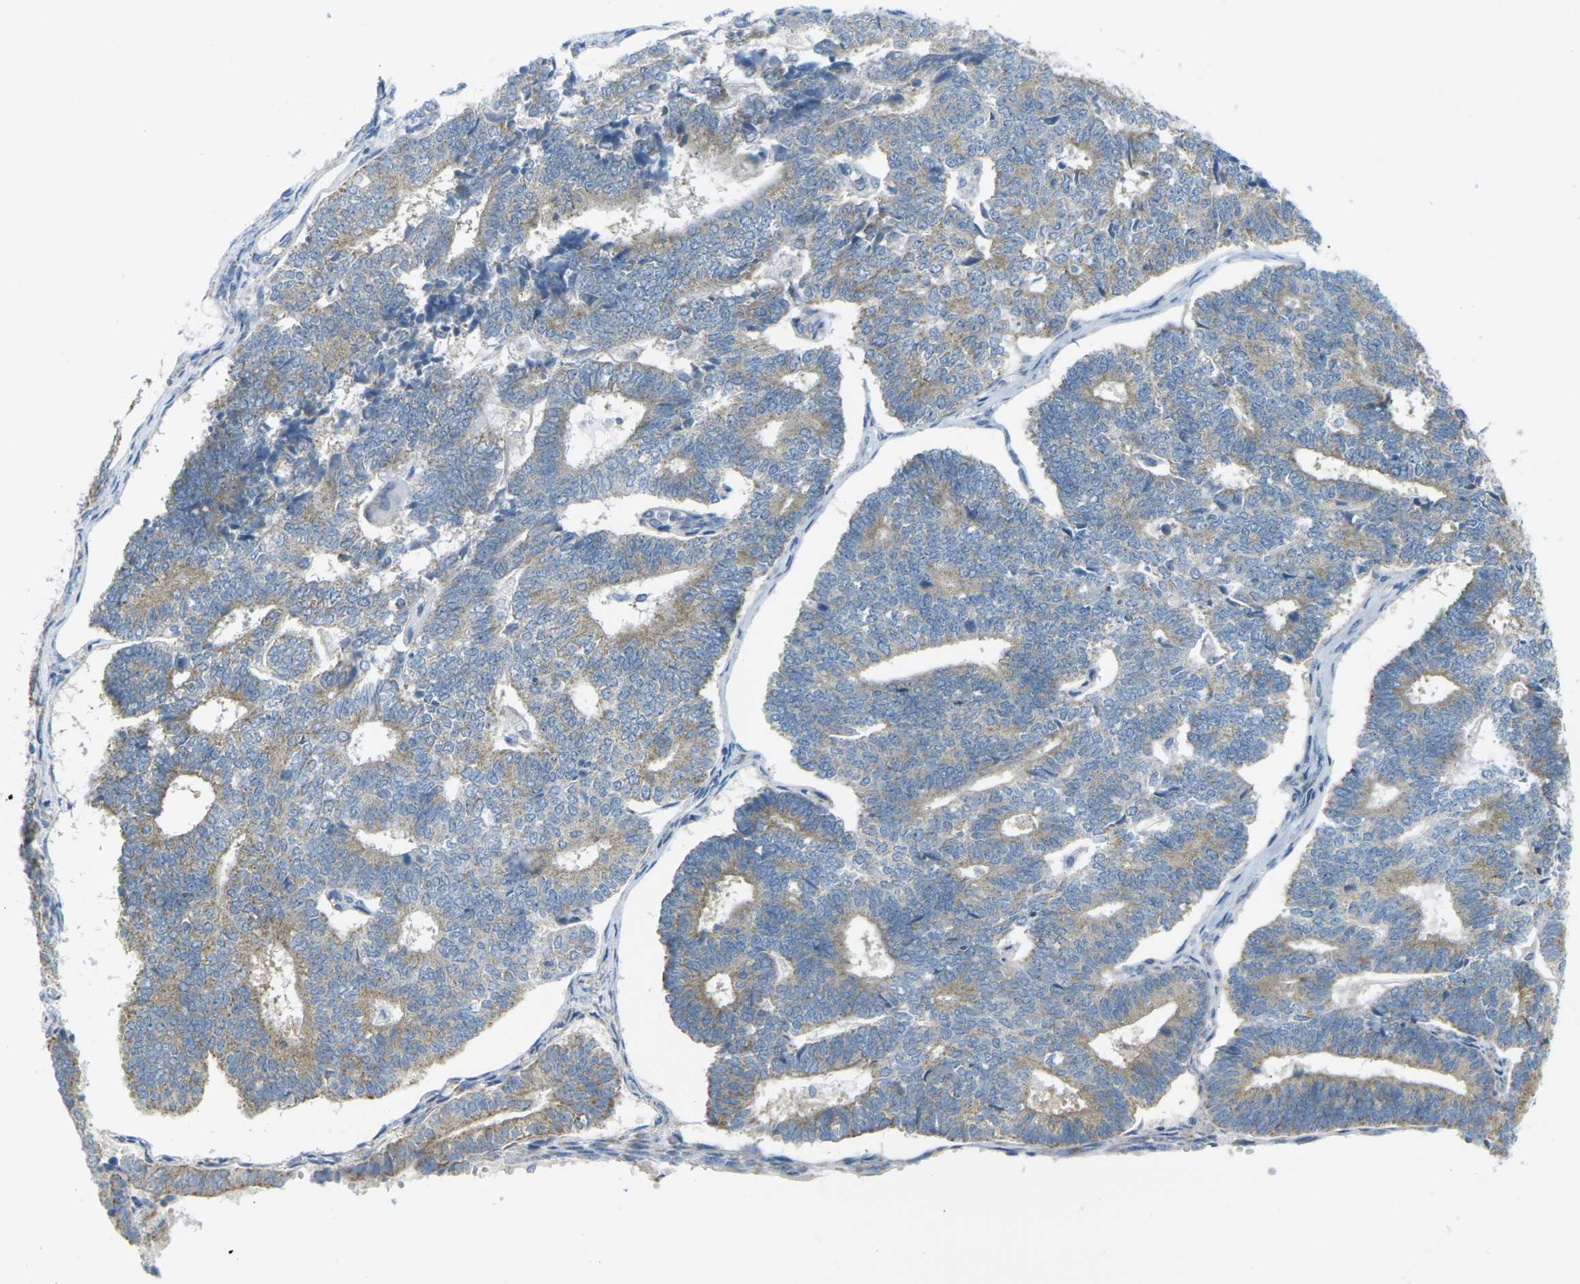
{"staining": {"intensity": "weak", "quantity": ">75%", "location": "cytoplasmic/membranous"}, "tissue": "endometrial cancer", "cell_type": "Tumor cells", "image_type": "cancer", "snomed": [{"axis": "morphology", "description": "Adenocarcinoma, NOS"}, {"axis": "topography", "description": "Endometrium"}], "caption": "Endometrial cancer stained with a protein marker shows weak staining in tumor cells.", "gene": "PARD6B", "patient": {"sex": "female", "age": 70}}